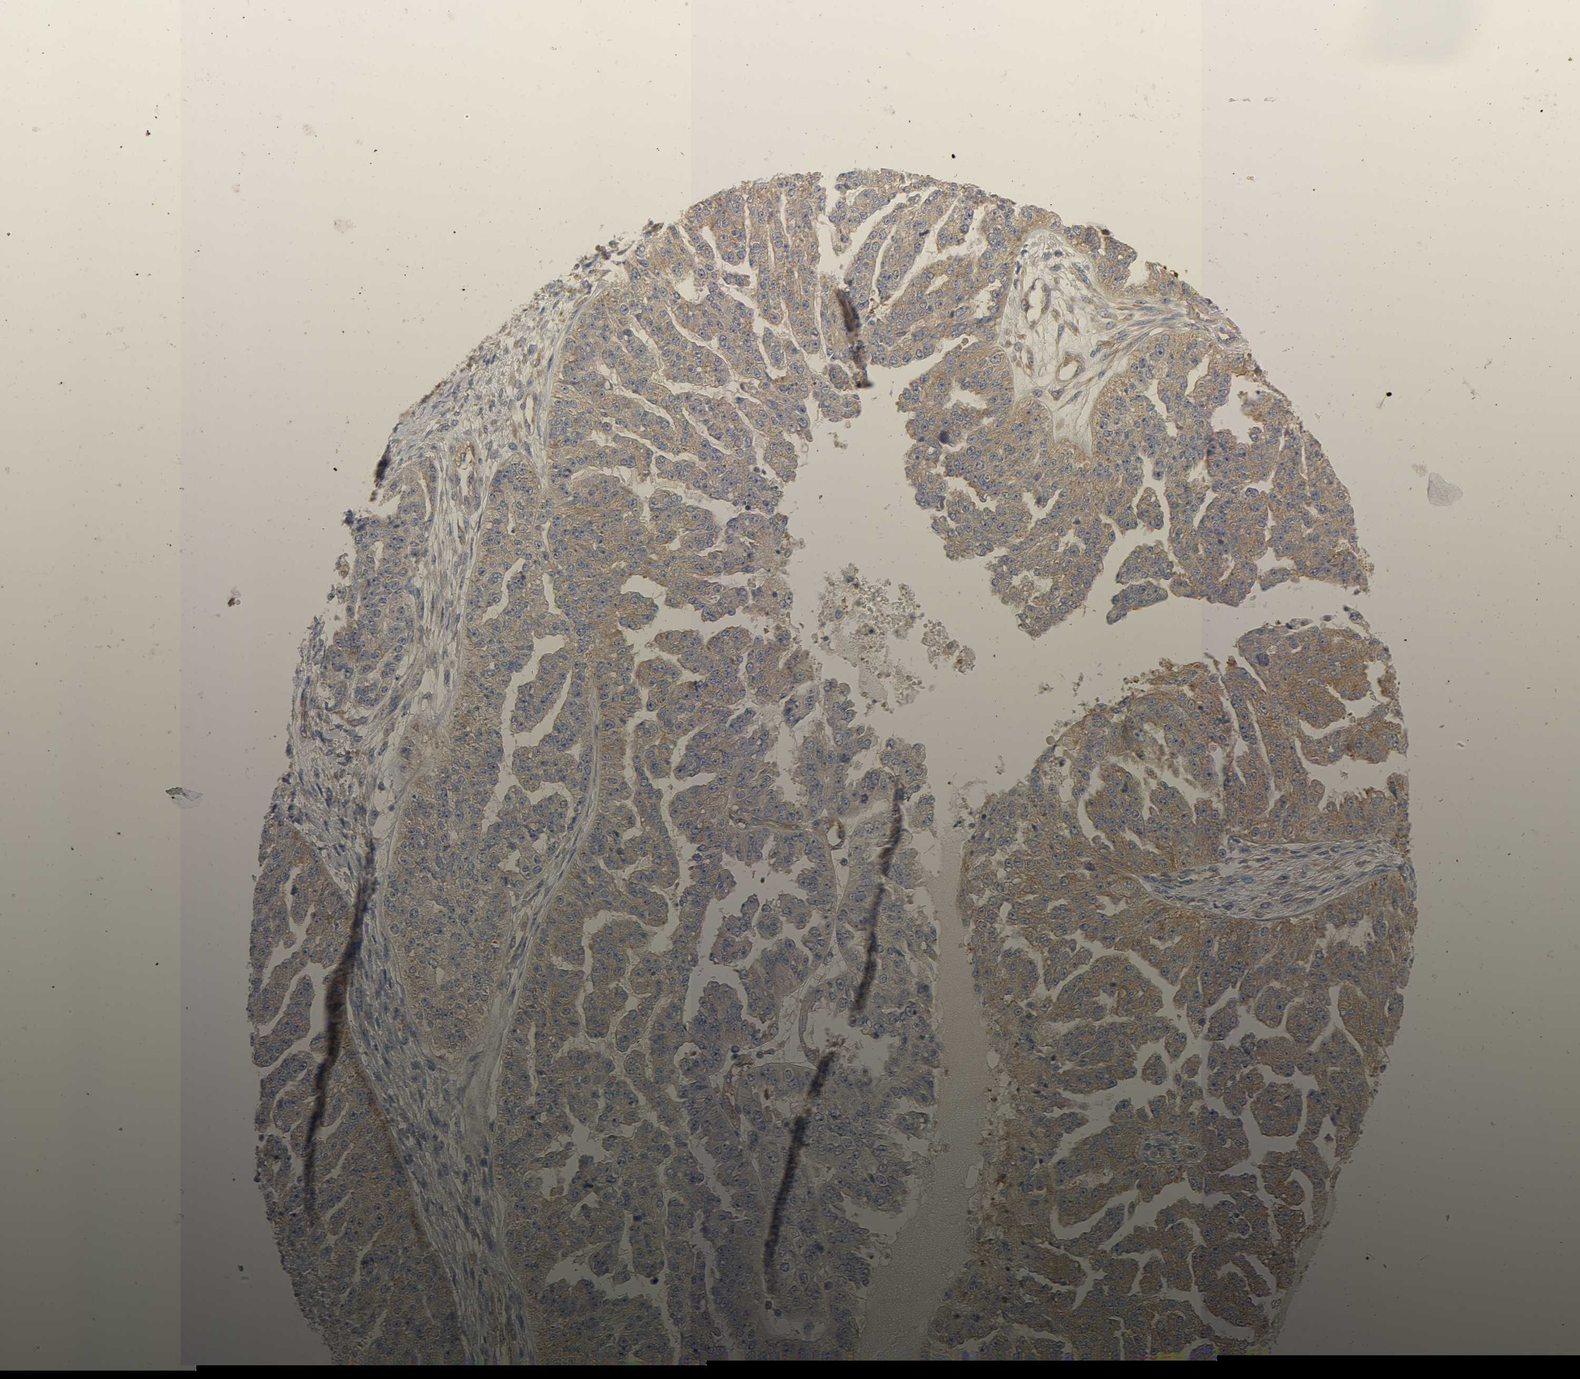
{"staining": {"intensity": "weak", "quantity": ">75%", "location": "cytoplasmic/membranous"}, "tissue": "ovarian cancer", "cell_type": "Tumor cells", "image_type": "cancer", "snomed": [{"axis": "morphology", "description": "Cystadenocarcinoma, serous, NOS"}, {"axis": "topography", "description": "Ovary"}], "caption": "This is an image of immunohistochemistry staining of ovarian cancer, which shows weak staining in the cytoplasmic/membranous of tumor cells.", "gene": "SCHIP1", "patient": {"sex": "female", "age": 58}}